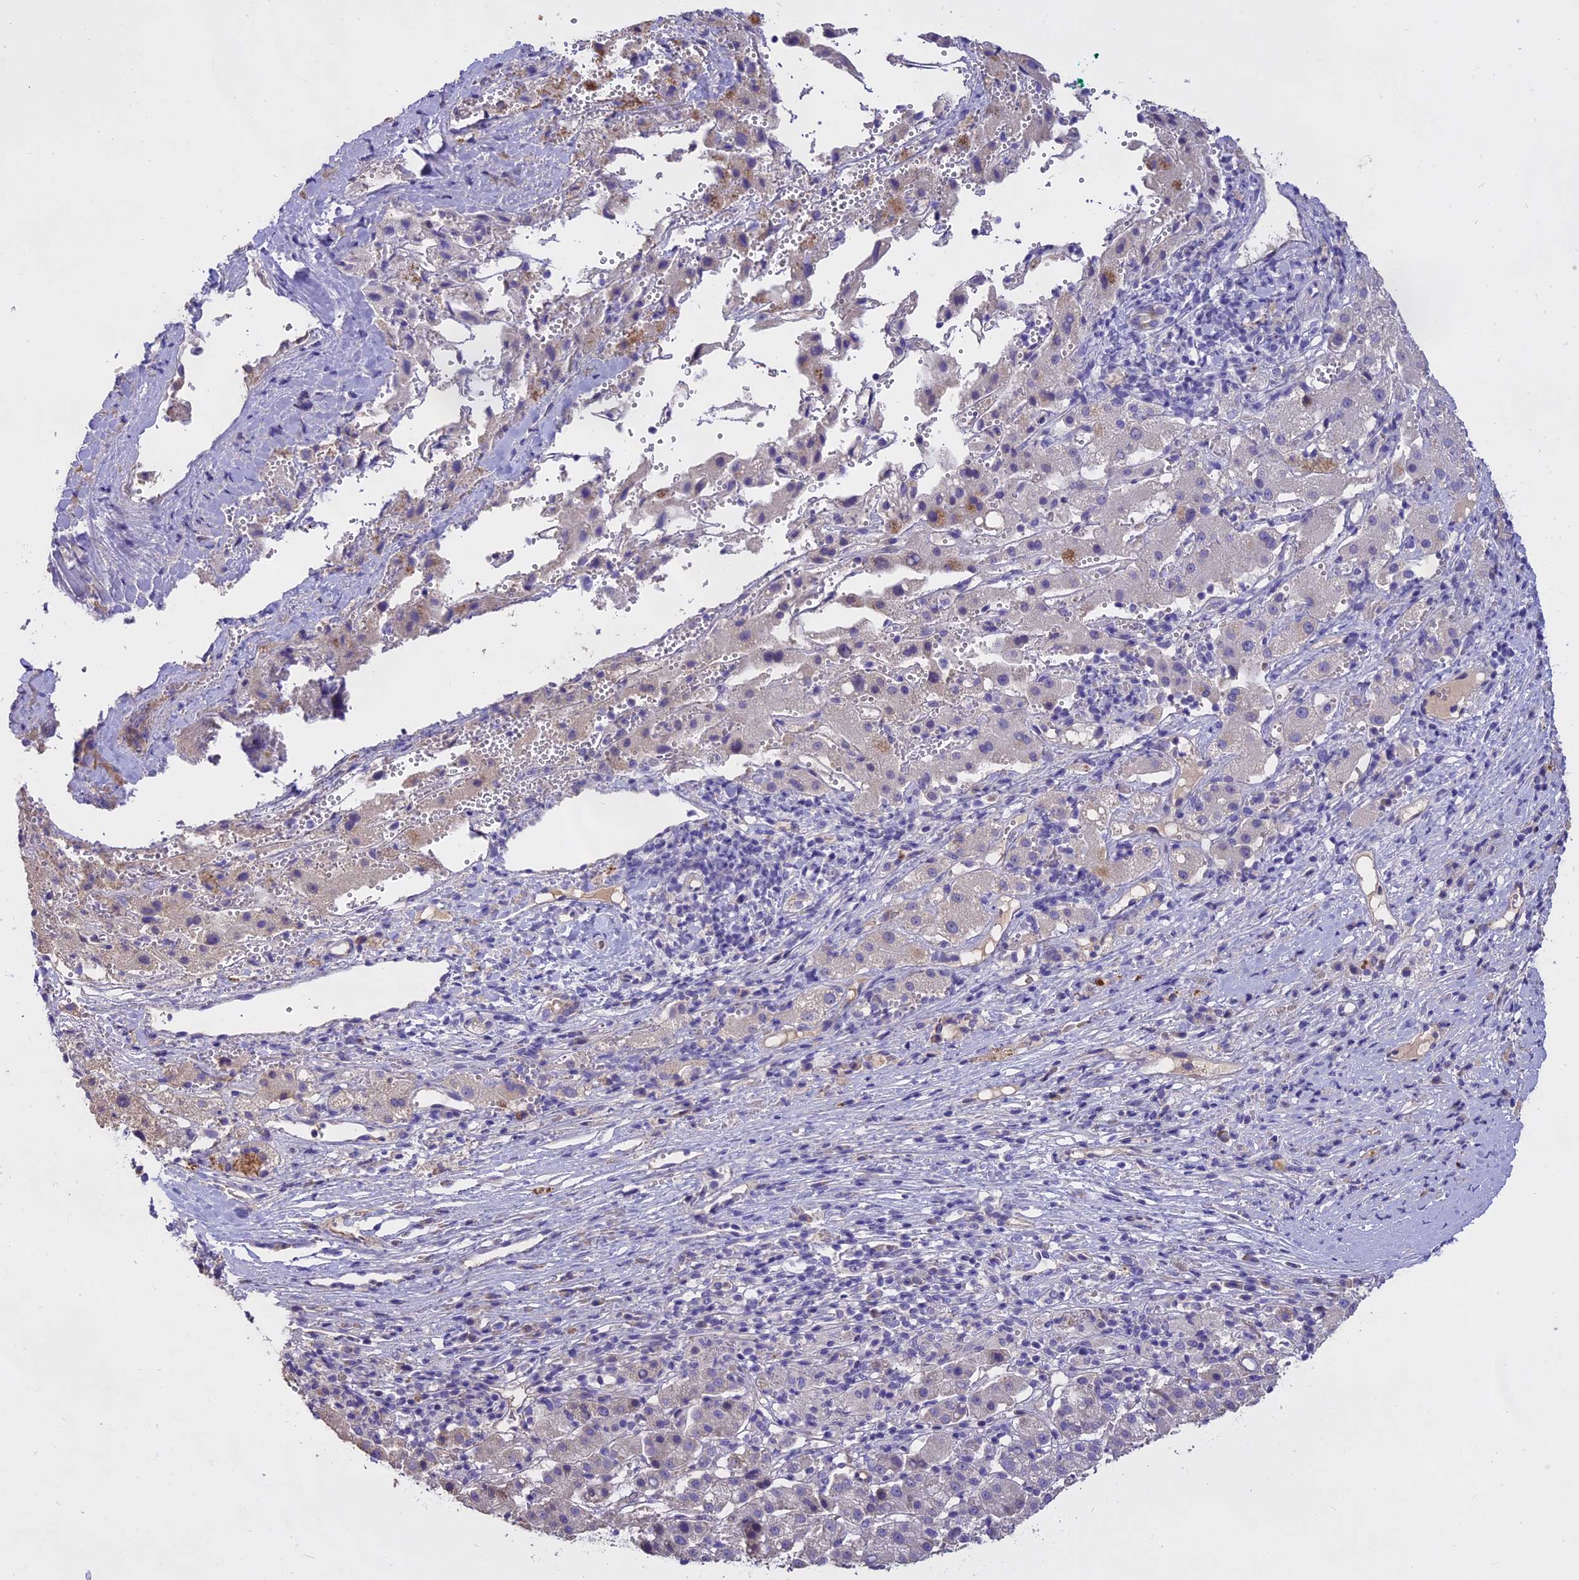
{"staining": {"intensity": "negative", "quantity": "none", "location": "none"}, "tissue": "liver cancer", "cell_type": "Tumor cells", "image_type": "cancer", "snomed": [{"axis": "morphology", "description": "Carcinoma, Hepatocellular, NOS"}, {"axis": "topography", "description": "Liver"}], "caption": "A photomicrograph of human liver cancer (hepatocellular carcinoma) is negative for staining in tumor cells.", "gene": "WFDC2", "patient": {"sex": "female", "age": 58}}